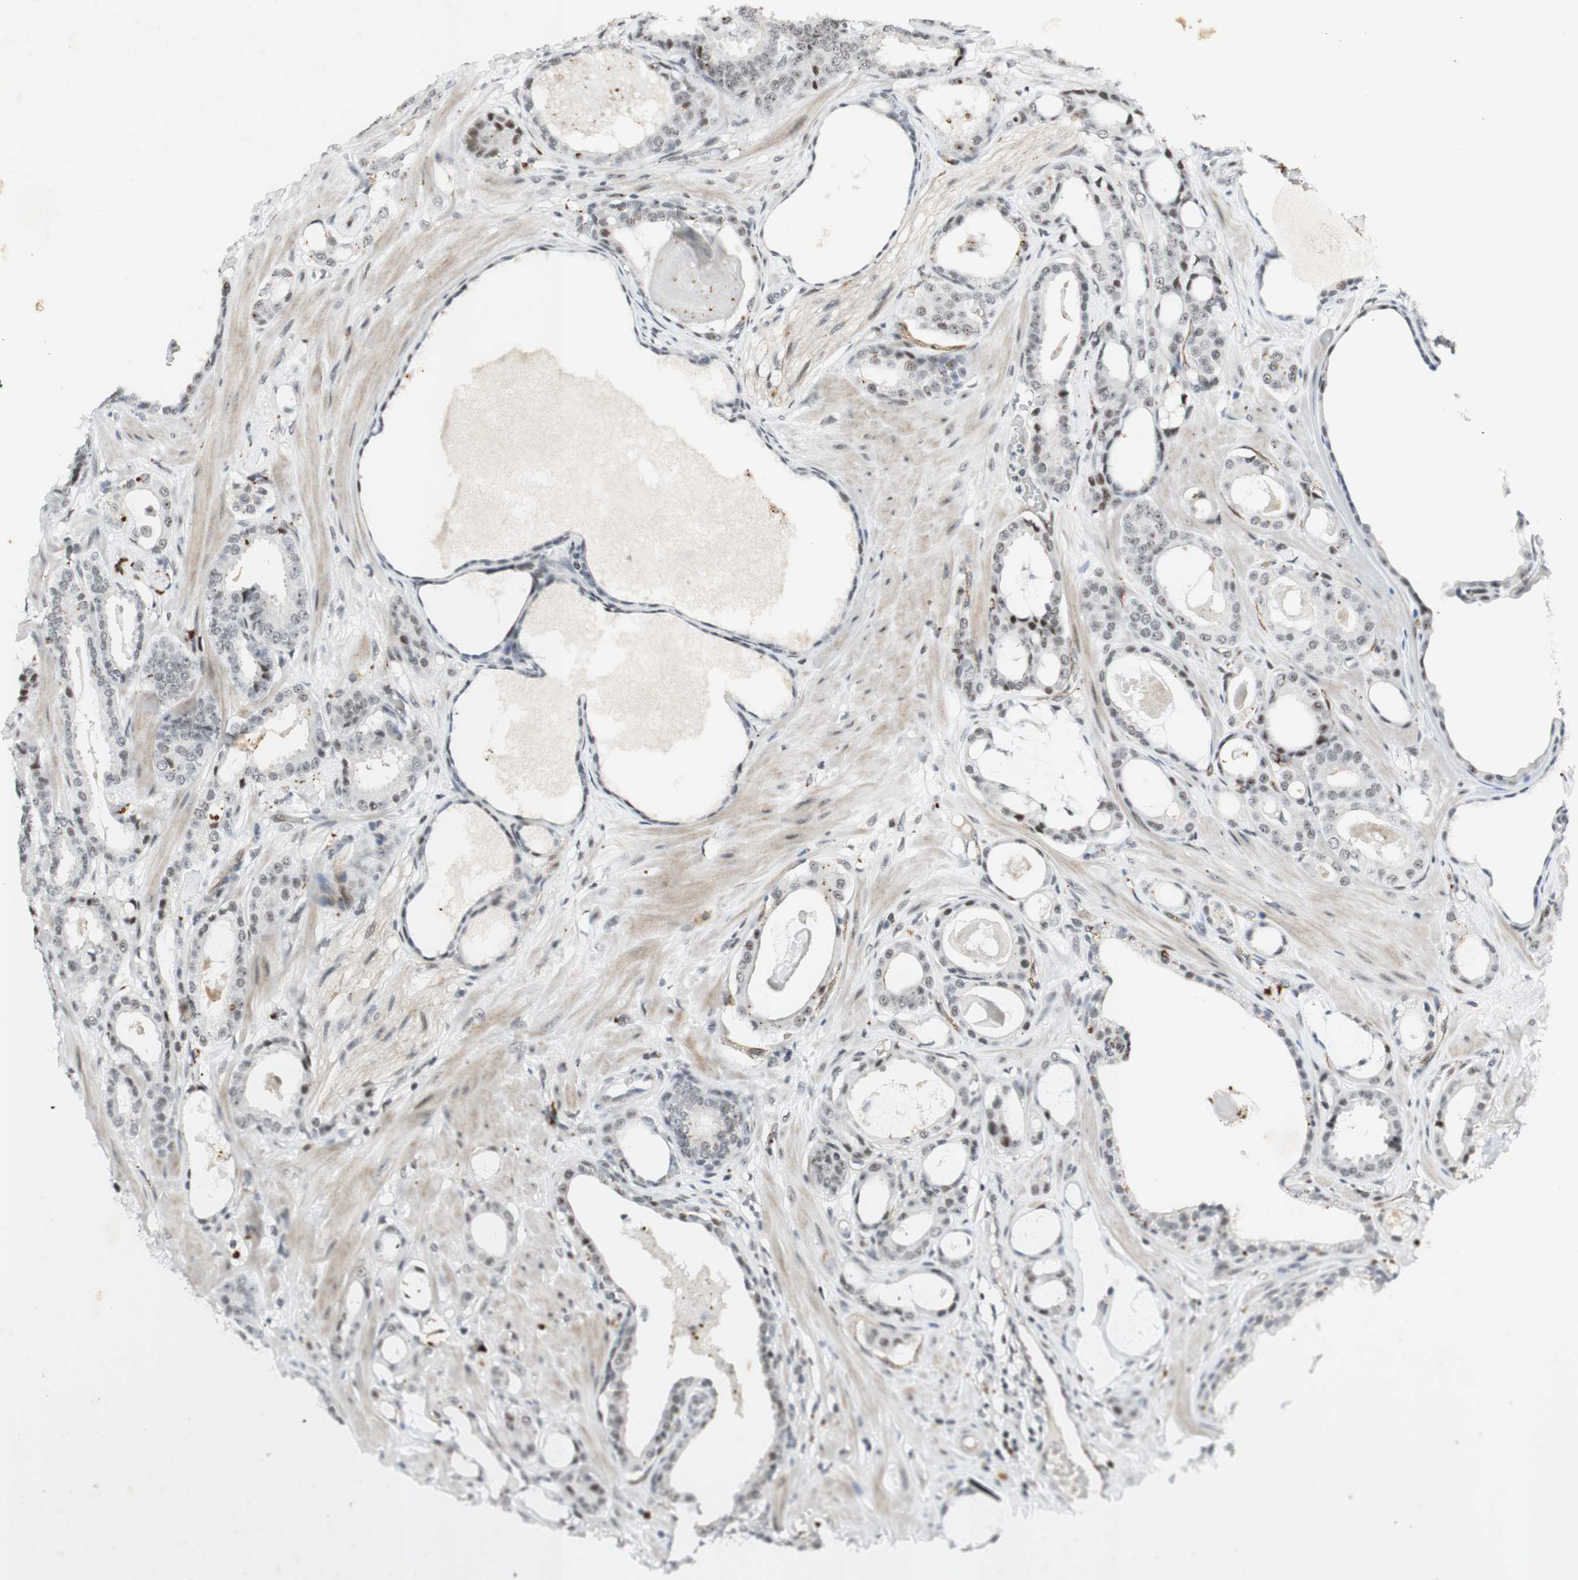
{"staining": {"intensity": "moderate", "quantity": ">75%", "location": "nuclear"}, "tissue": "prostate cancer", "cell_type": "Tumor cells", "image_type": "cancer", "snomed": [{"axis": "morphology", "description": "Adenocarcinoma, Low grade"}, {"axis": "topography", "description": "Prostate"}], "caption": "Immunohistochemistry histopathology image of adenocarcinoma (low-grade) (prostate) stained for a protein (brown), which shows medium levels of moderate nuclear expression in about >75% of tumor cells.", "gene": "IRF1", "patient": {"sex": "male", "age": 53}}